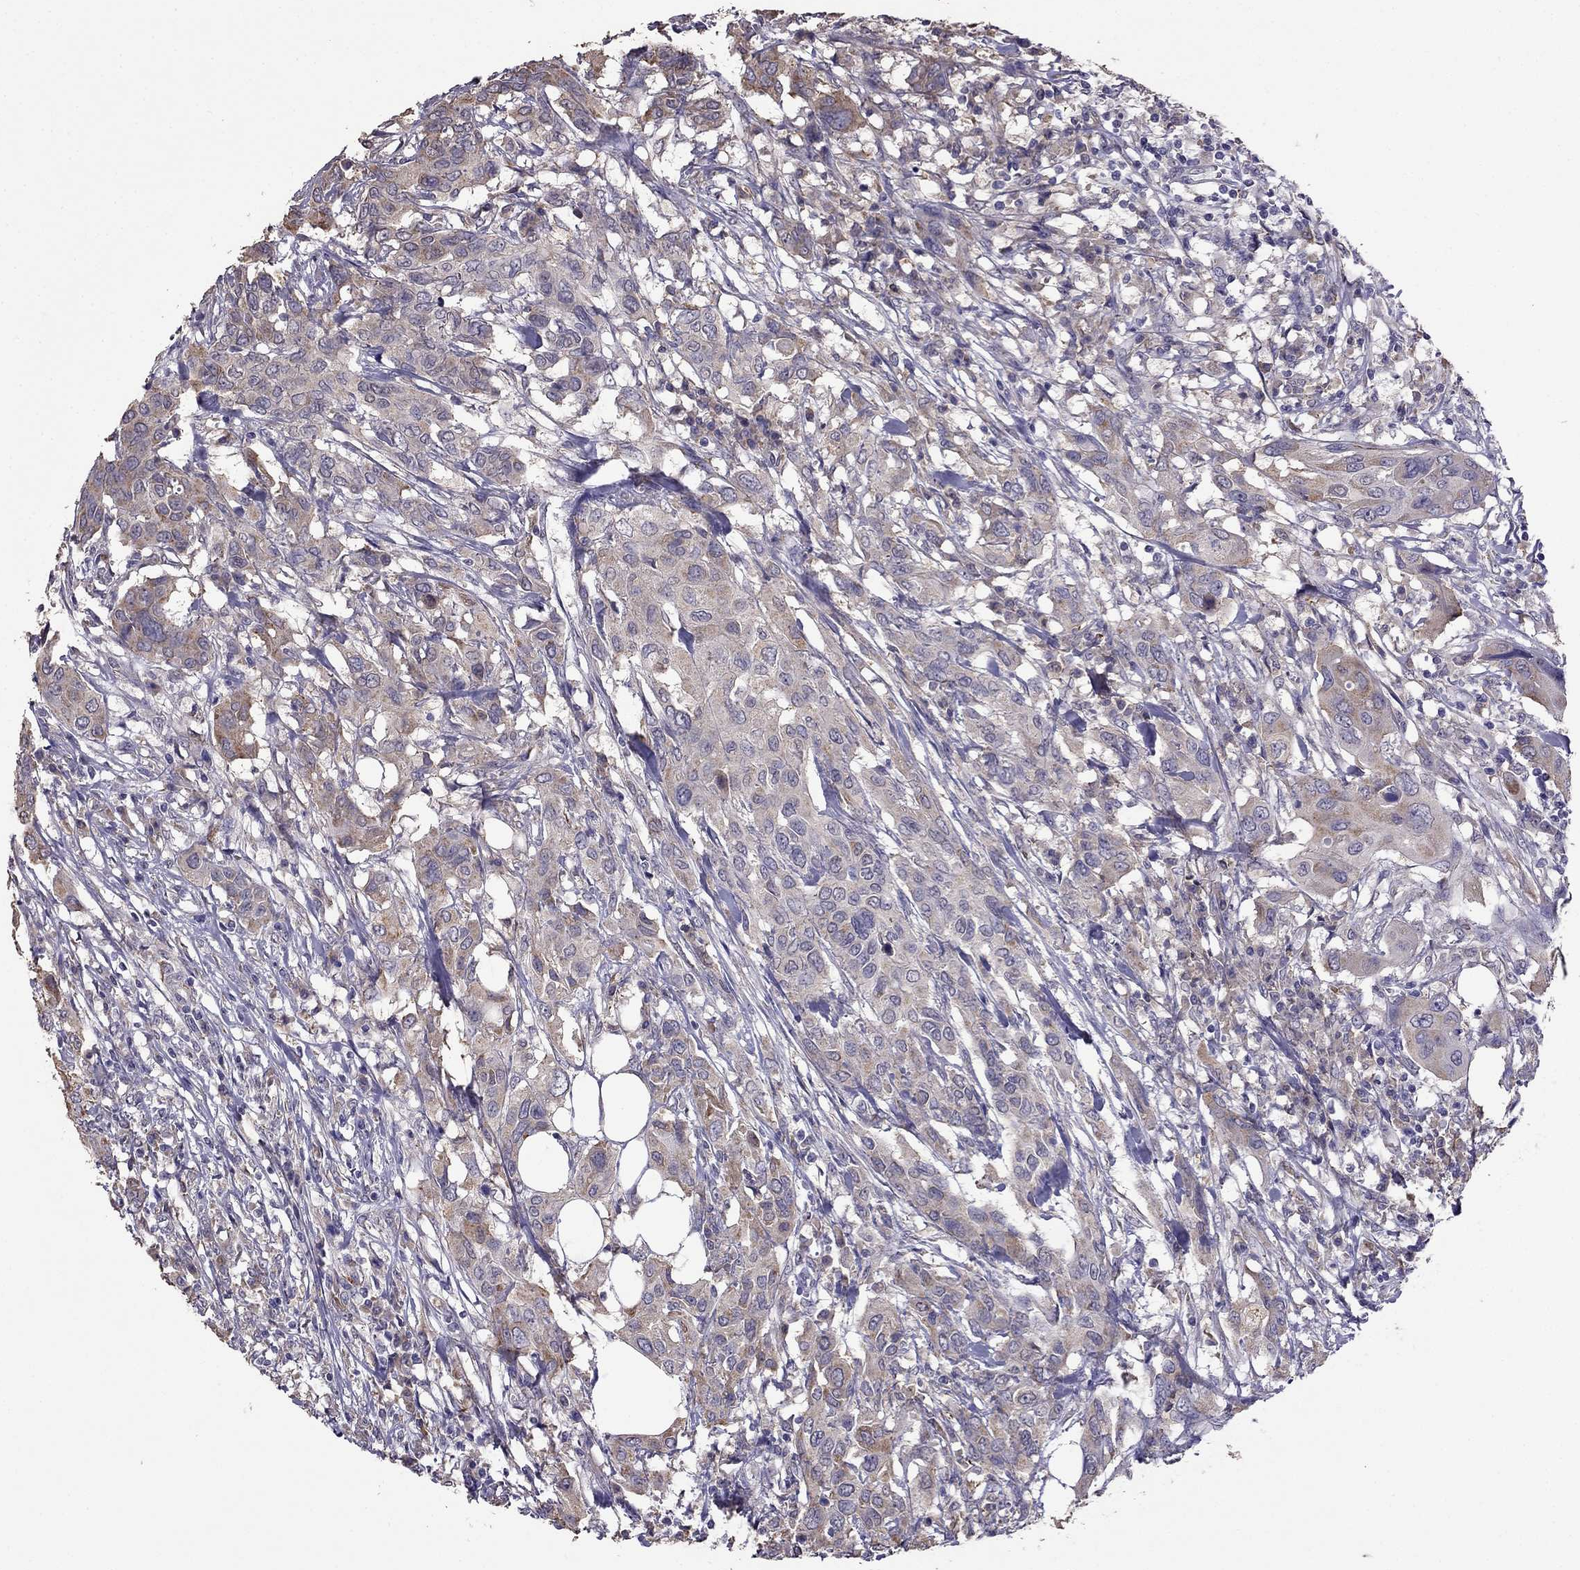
{"staining": {"intensity": "weak", "quantity": "25%-75%", "location": "cytoplasmic/membranous"}, "tissue": "urothelial cancer", "cell_type": "Tumor cells", "image_type": "cancer", "snomed": [{"axis": "morphology", "description": "Urothelial carcinoma, NOS"}, {"axis": "morphology", "description": "Urothelial carcinoma, High grade"}, {"axis": "topography", "description": "Urinary bladder"}], "caption": "A brown stain highlights weak cytoplasmic/membranous positivity of a protein in urothelial cancer tumor cells.", "gene": "CDH9", "patient": {"sex": "male", "age": 63}}